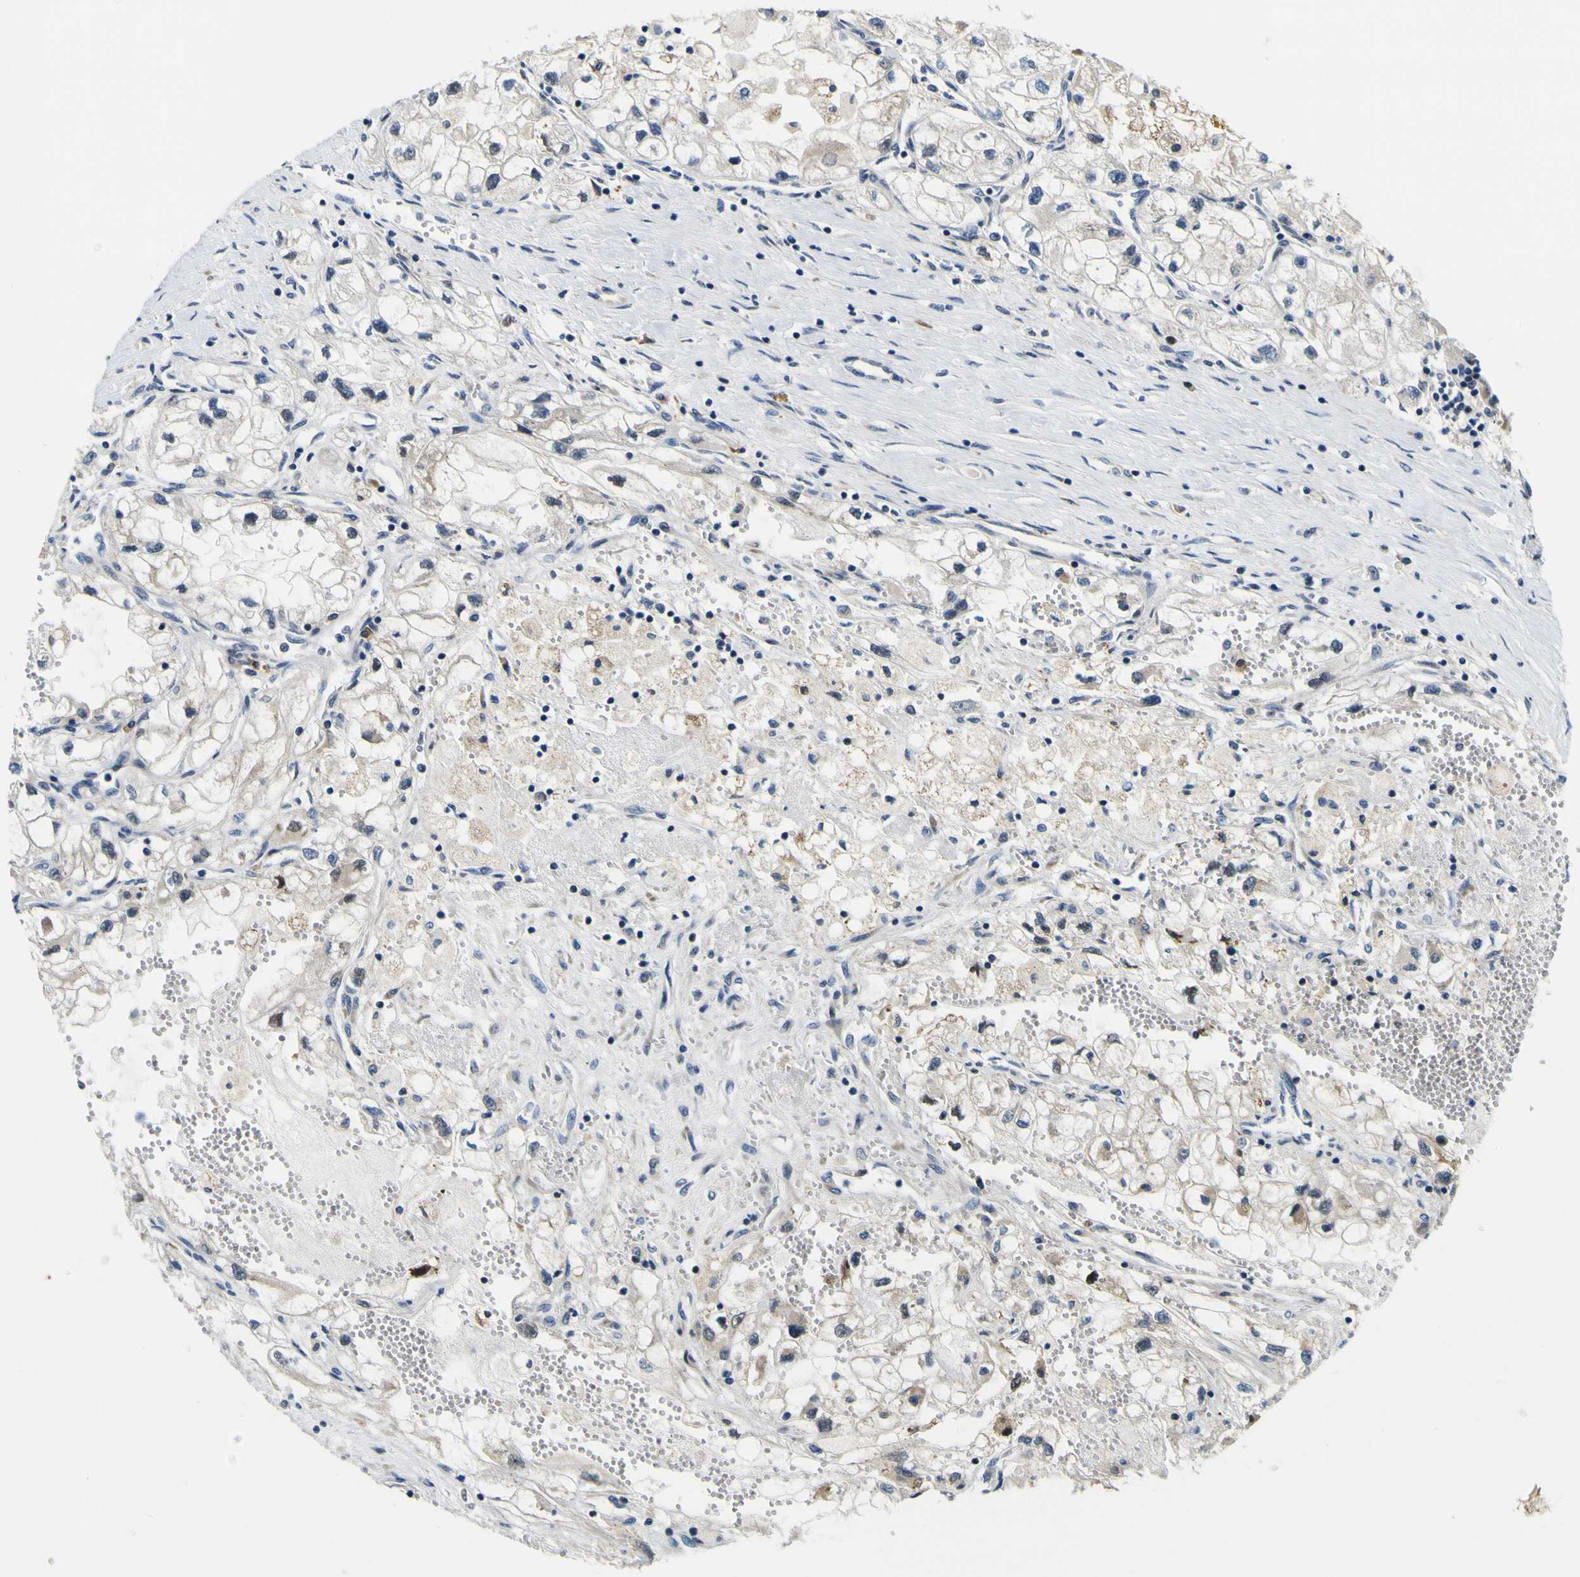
{"staining": {"intensity": "weak", "quantity": "<25%", "location": "cytoplasmic/membranous"}, "tissue": "renal cancer", "cell_type": "Tumor cells", "image_type": "cancer", "snomed": [{"axis": "morphology", "description": "Adenocarcinoma, NOS"}, {"axis": "topography", "description": "Kidney"}], "caption": "An image of renal cancer stained for a protein exhibits no brown staining in tumor cells.", "gene": "NLRP3", "patient": {"sex": "female", "age": 70}}